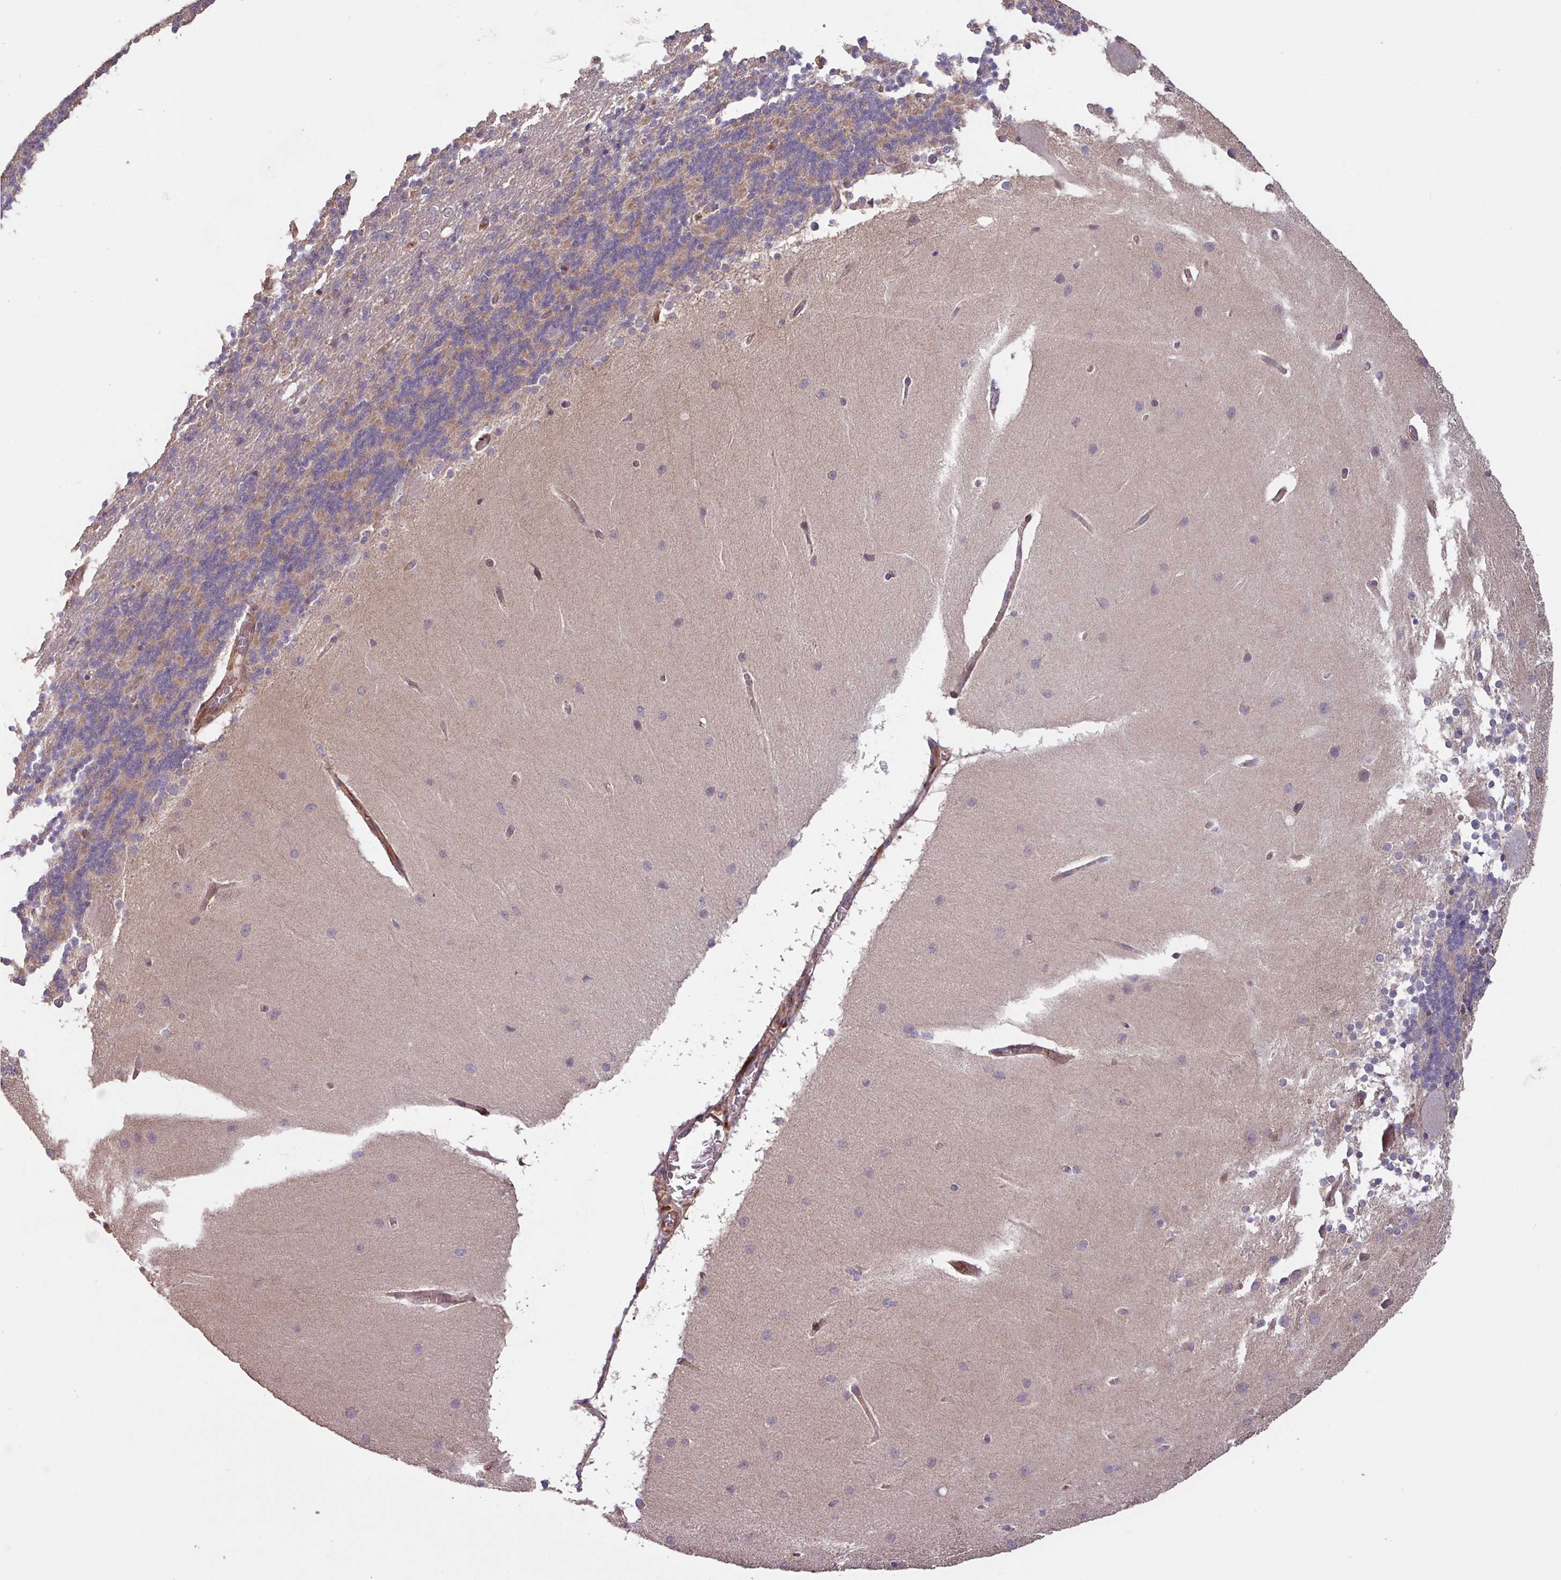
{"staining": {"intensity": "moderate", "quantity": "<25%", "location": "cytoplasmic/membranous"}, "tissue": "cerebellum", "cell_type": "Cells in granular layer", "image_type": "normal", "snomed": [{"axis": "morphology", "description": "Normal tissue, NOS"}, {"axis": "topography", "description": "Cerebellum"}], "caption": "Moderate cytoplasmic/membranous positivity is identified in about <25% of cells in granular layer in unremarkable cerebellum. (Brightfield microscopy of DAB IHC at high magnification).", "gene": "TMEM88", "patient": {"sex": "female", "age": 54}}